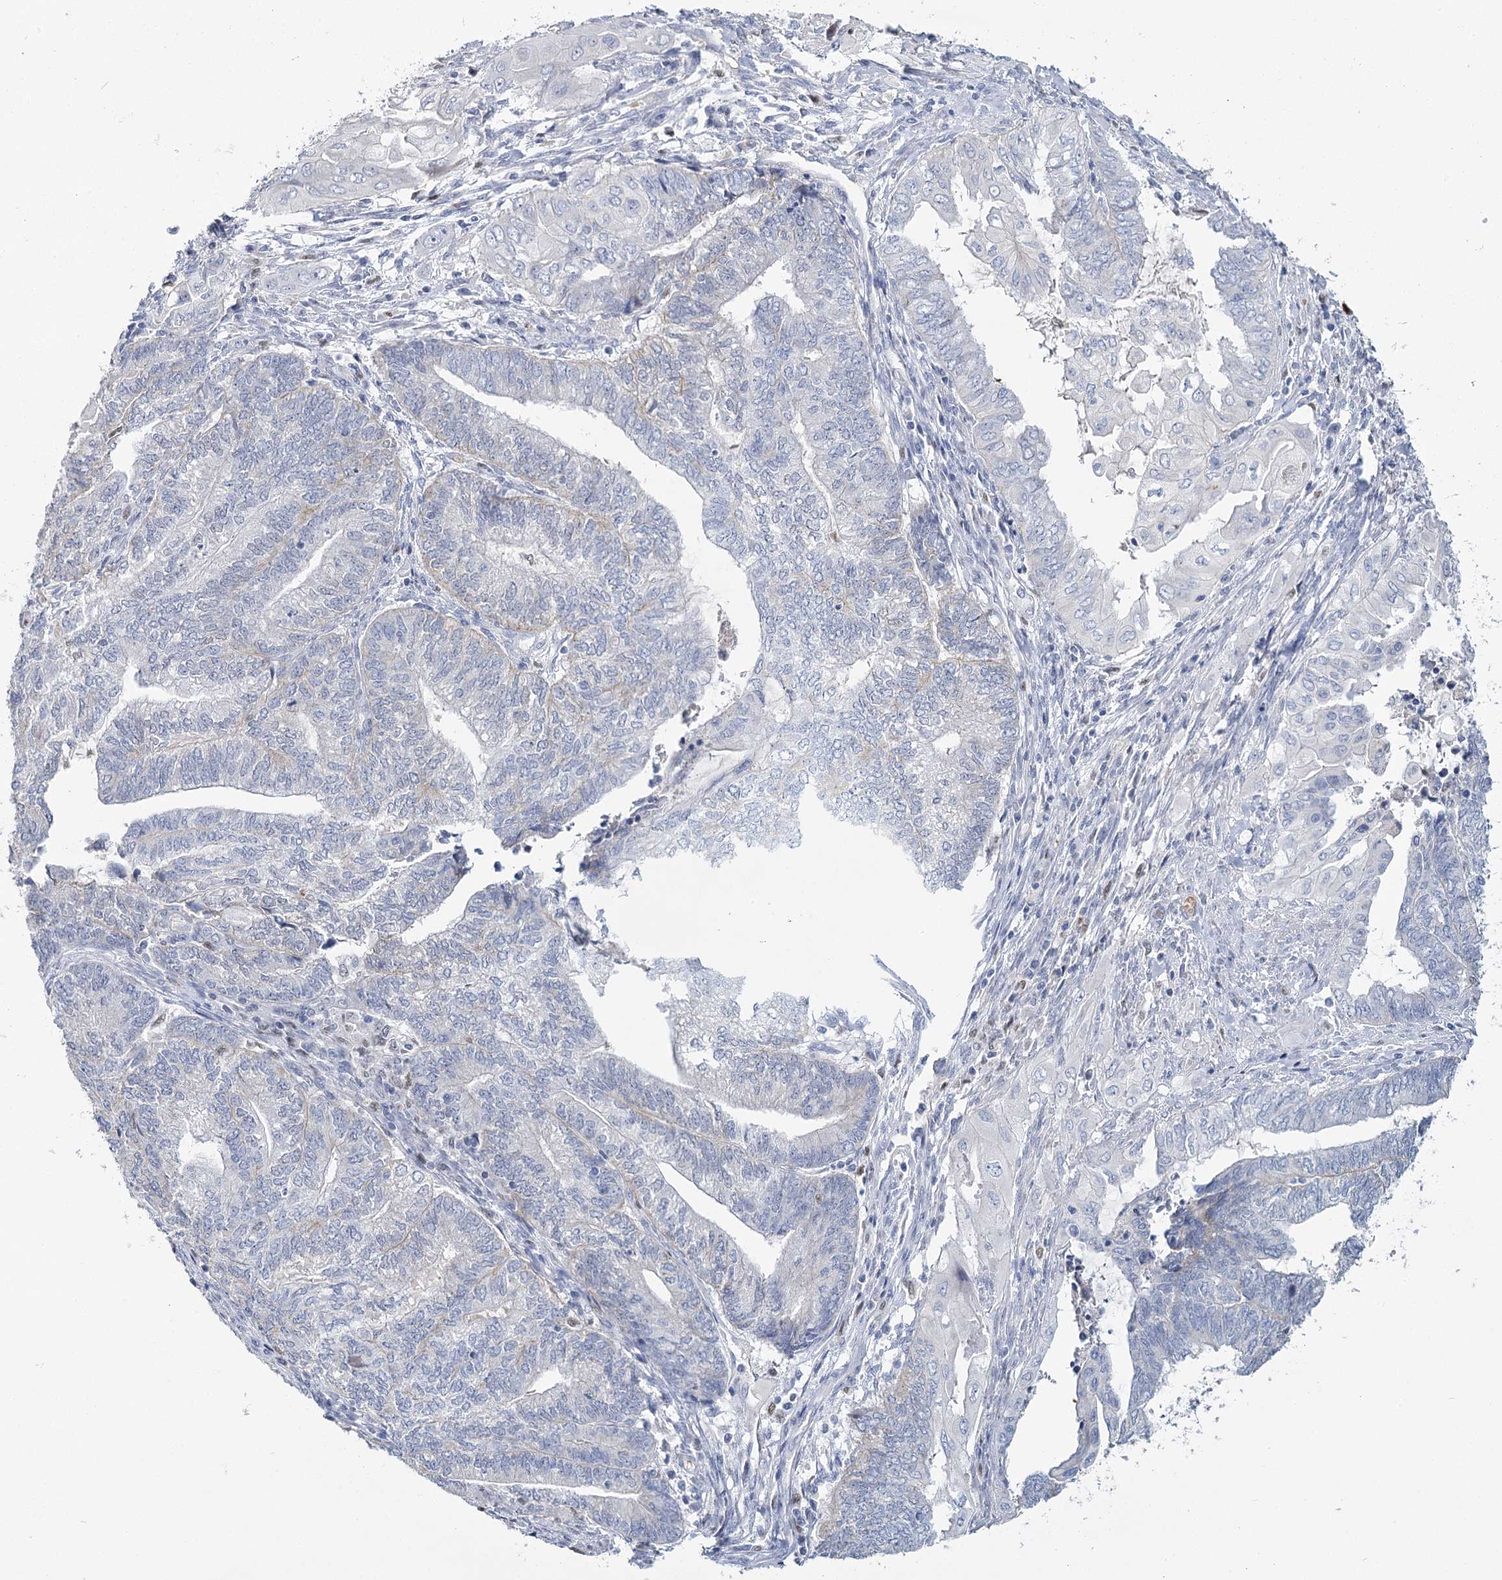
{"staining": {"intensity": "negative", "quantity": "none", "location": "none"}, "tissue": "endometrial cancer", "cell_type": "Tumor cells", "image_type": "cancer", "snomed": [{"axis": "morphology", "description": "Adenocarcinoma, NOS"}, {"axis": "topography", "description": "Uterus"}, {"axis": "topography", "description": "Endometrium"}], "caption": "The immunohistochemistry (IHC) histopathology image has no significant positivity in tumor cells of endometrial cancer (adenocarcinoma) tissue.", "gene": "IGSF3", "patient": {"sex": "female", "age": 70}}